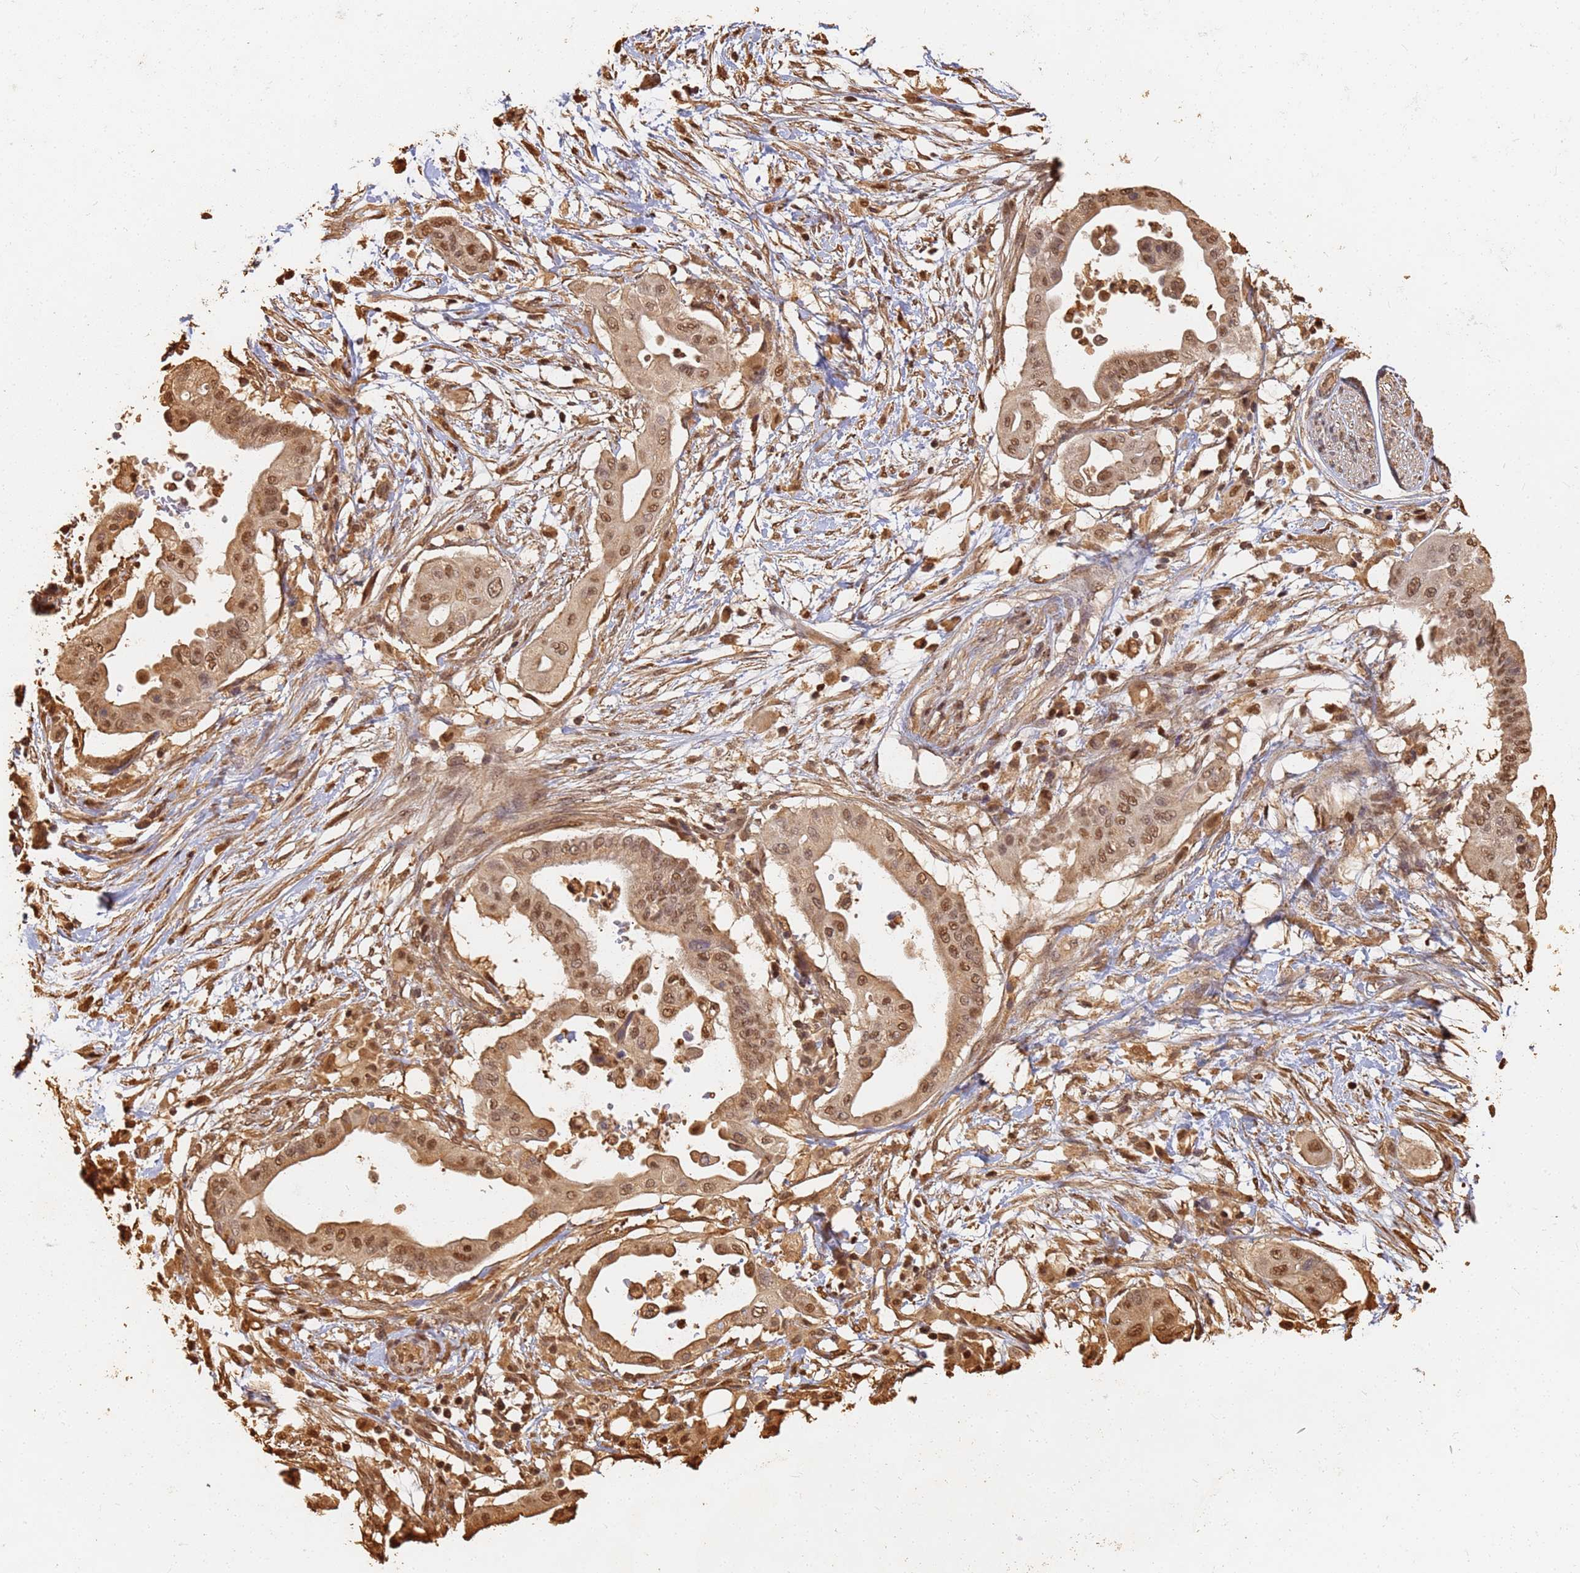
{"staining": {"intensity": "moderate", "quantity": ">75%", "location": "cytoplasmic/membranous,nuclear"}, "tissue": "pancreatic cancer", "cell_type": "Tumor cells", "image_type": "cancer", "snomed": [{"axis": "morphology", "description": "Adenocarcinoma, NOS"}, {"axis": "topography", "description": "Pancreas"}], "caption": "Brown immunohistochemical staining in human adenocarcinoma (pancreatic) exhibits moderate cytoplasmic/membranous and nuclear staining in approximately >75% of tumor cells. (brown staining indicates protein expression, while blue staining denotes nuclei).", "gene": "JAK2", "patient": {"sex": "male", "age": 68}}